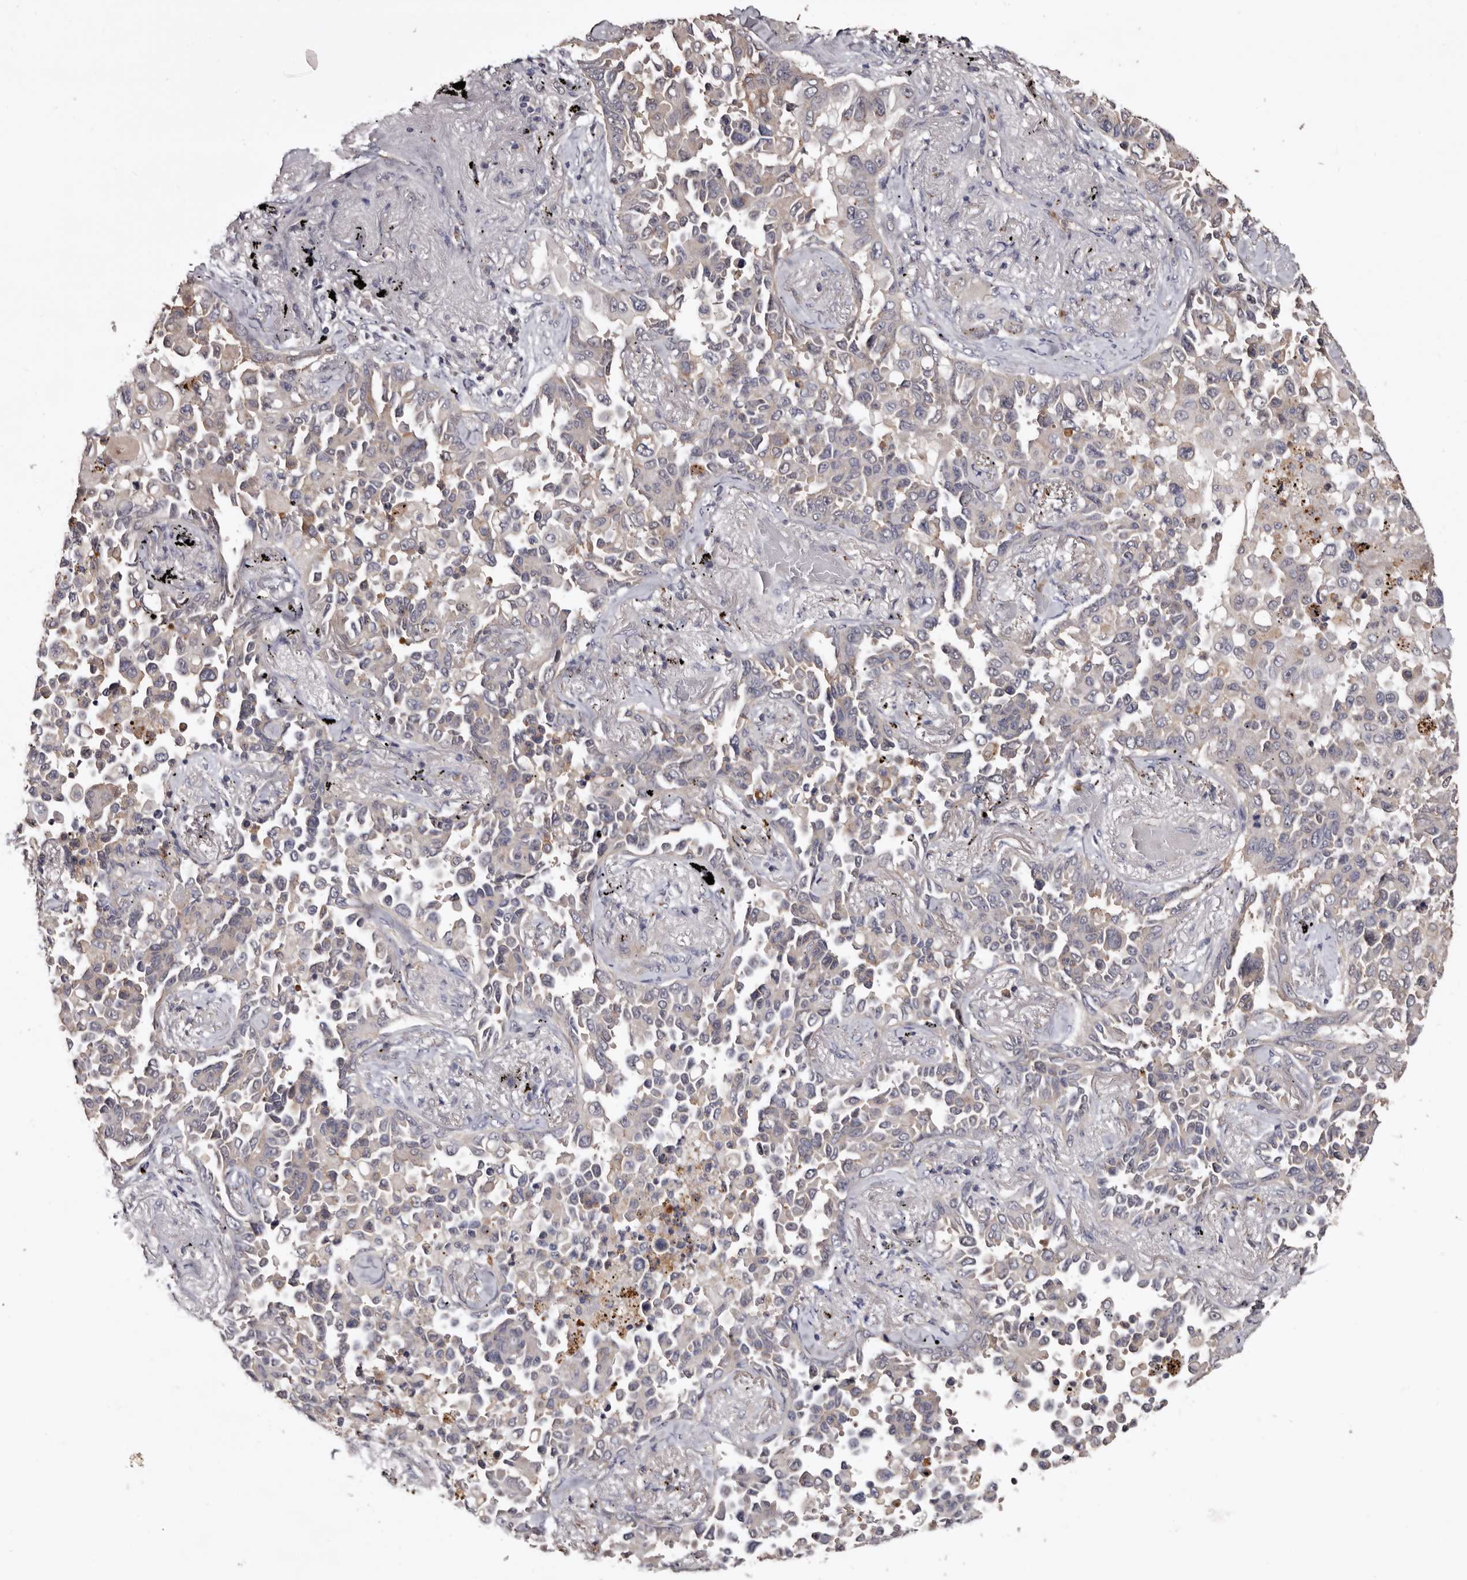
{"staining": {"intensity": "negative", "quantity": "none", "location": "none"}, "tissue": "lung cancer", "cell_type": "Tumor cells", "image_type": "cancer", "snomed": [{"axis": "morphology", "description": "Adenocarcinoma, NOS"}, {"axis": "topography", "description": "Lung"}], "caption": "Lung cancer (adenocarcinoma) was stained to show a protein in brown. There is no significant staining in tumor cells.", "gene": "SLC10A4", "patient": {"sex": "female", "age": 67}}